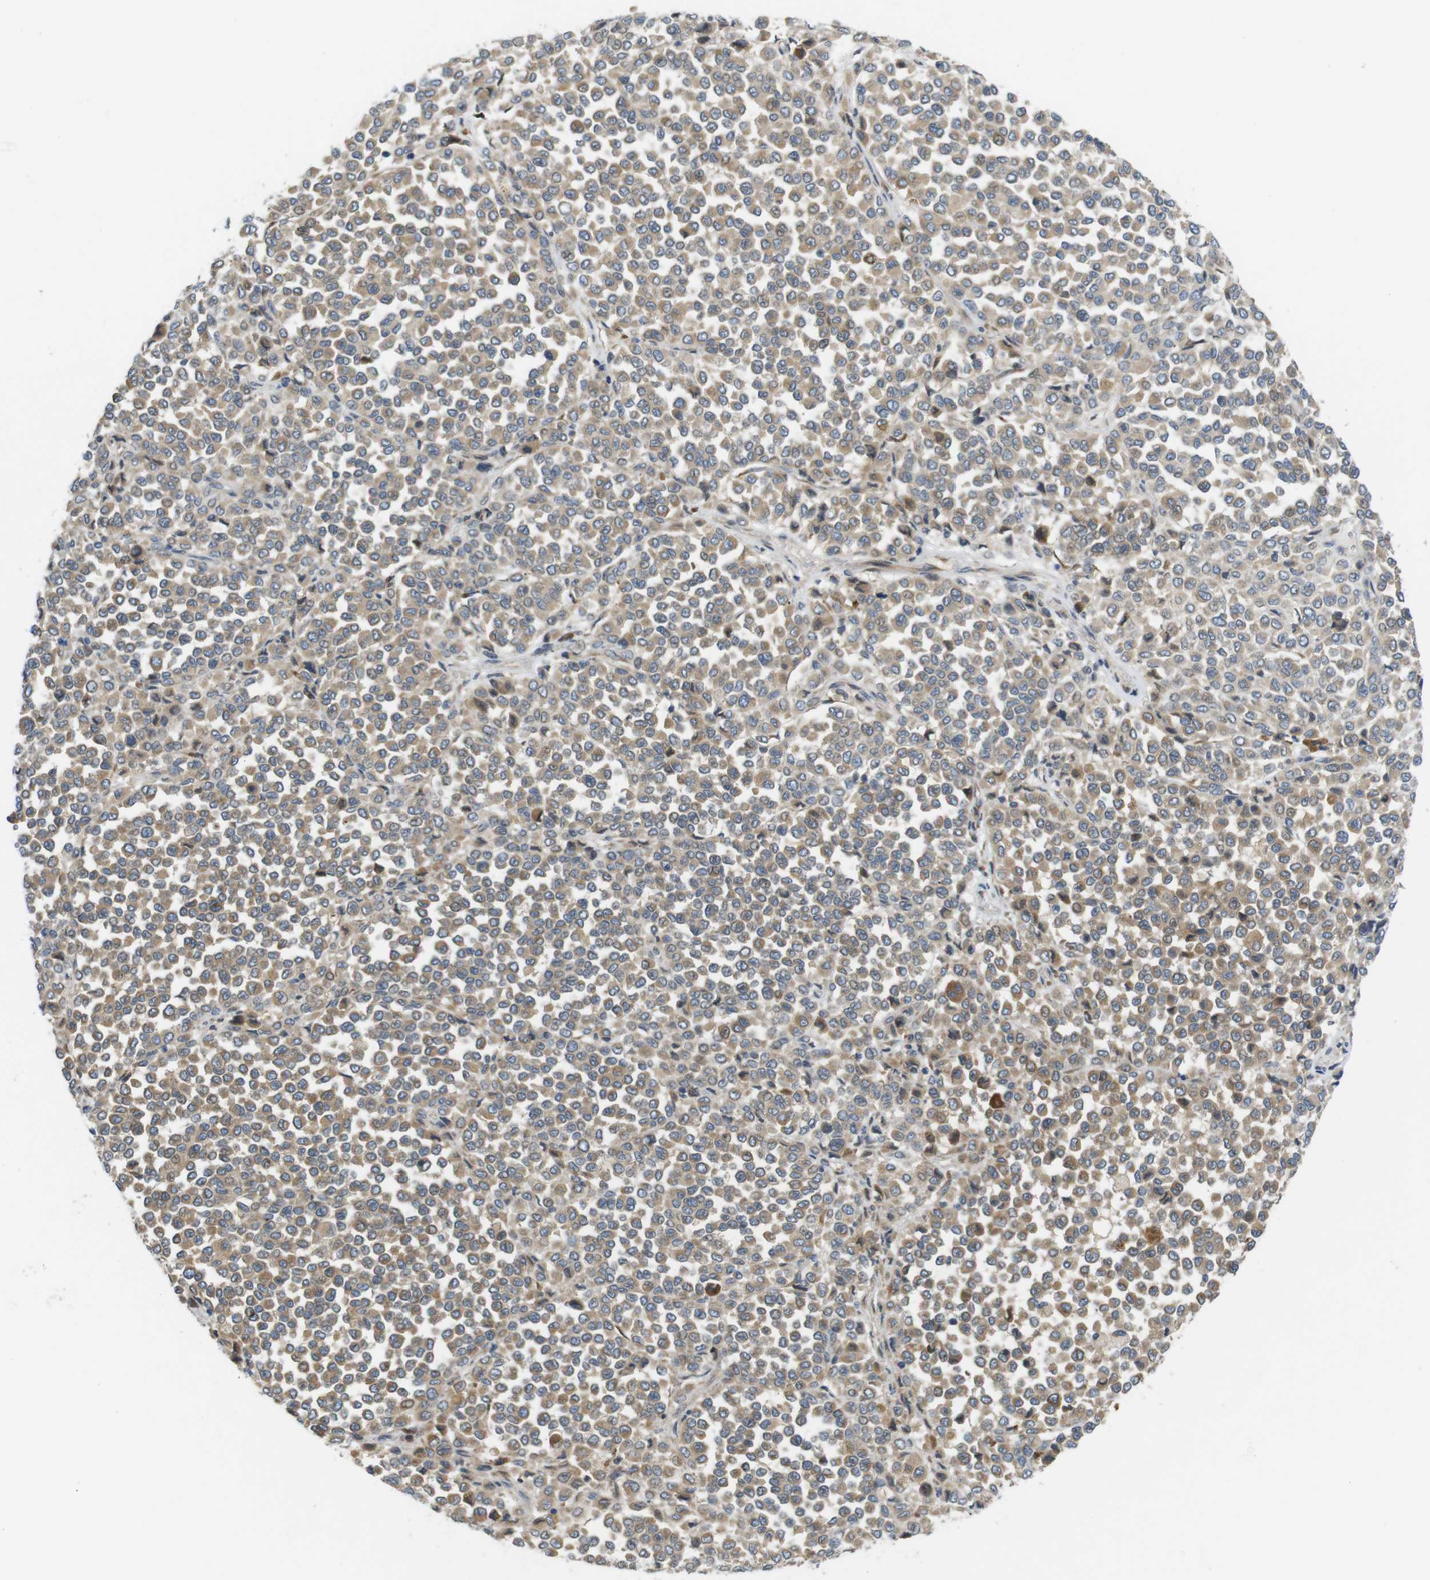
{"staining": {"intensity": "weak", "quantity": ">75%", "location": "cytoplasmic/membranous"}, "tissue": "melanoma", "cell_type": "Tumor cells", "image_type": "cancer", "snomed": [{"axis": "morphology", "description": "Malignant melanoma, Metastatic site"}, {"axis": "topography", "description": "Pancreas"}], "caption": "The histopathology image displays immunohistochemical staining of malignant melanoma (metastatic site). There is weak cytoplasmic/membranous staining is seen in approximately >75% of tumor cells.", "gene": "TMEM143", "patient": {"sex": "female", "age": 30}}